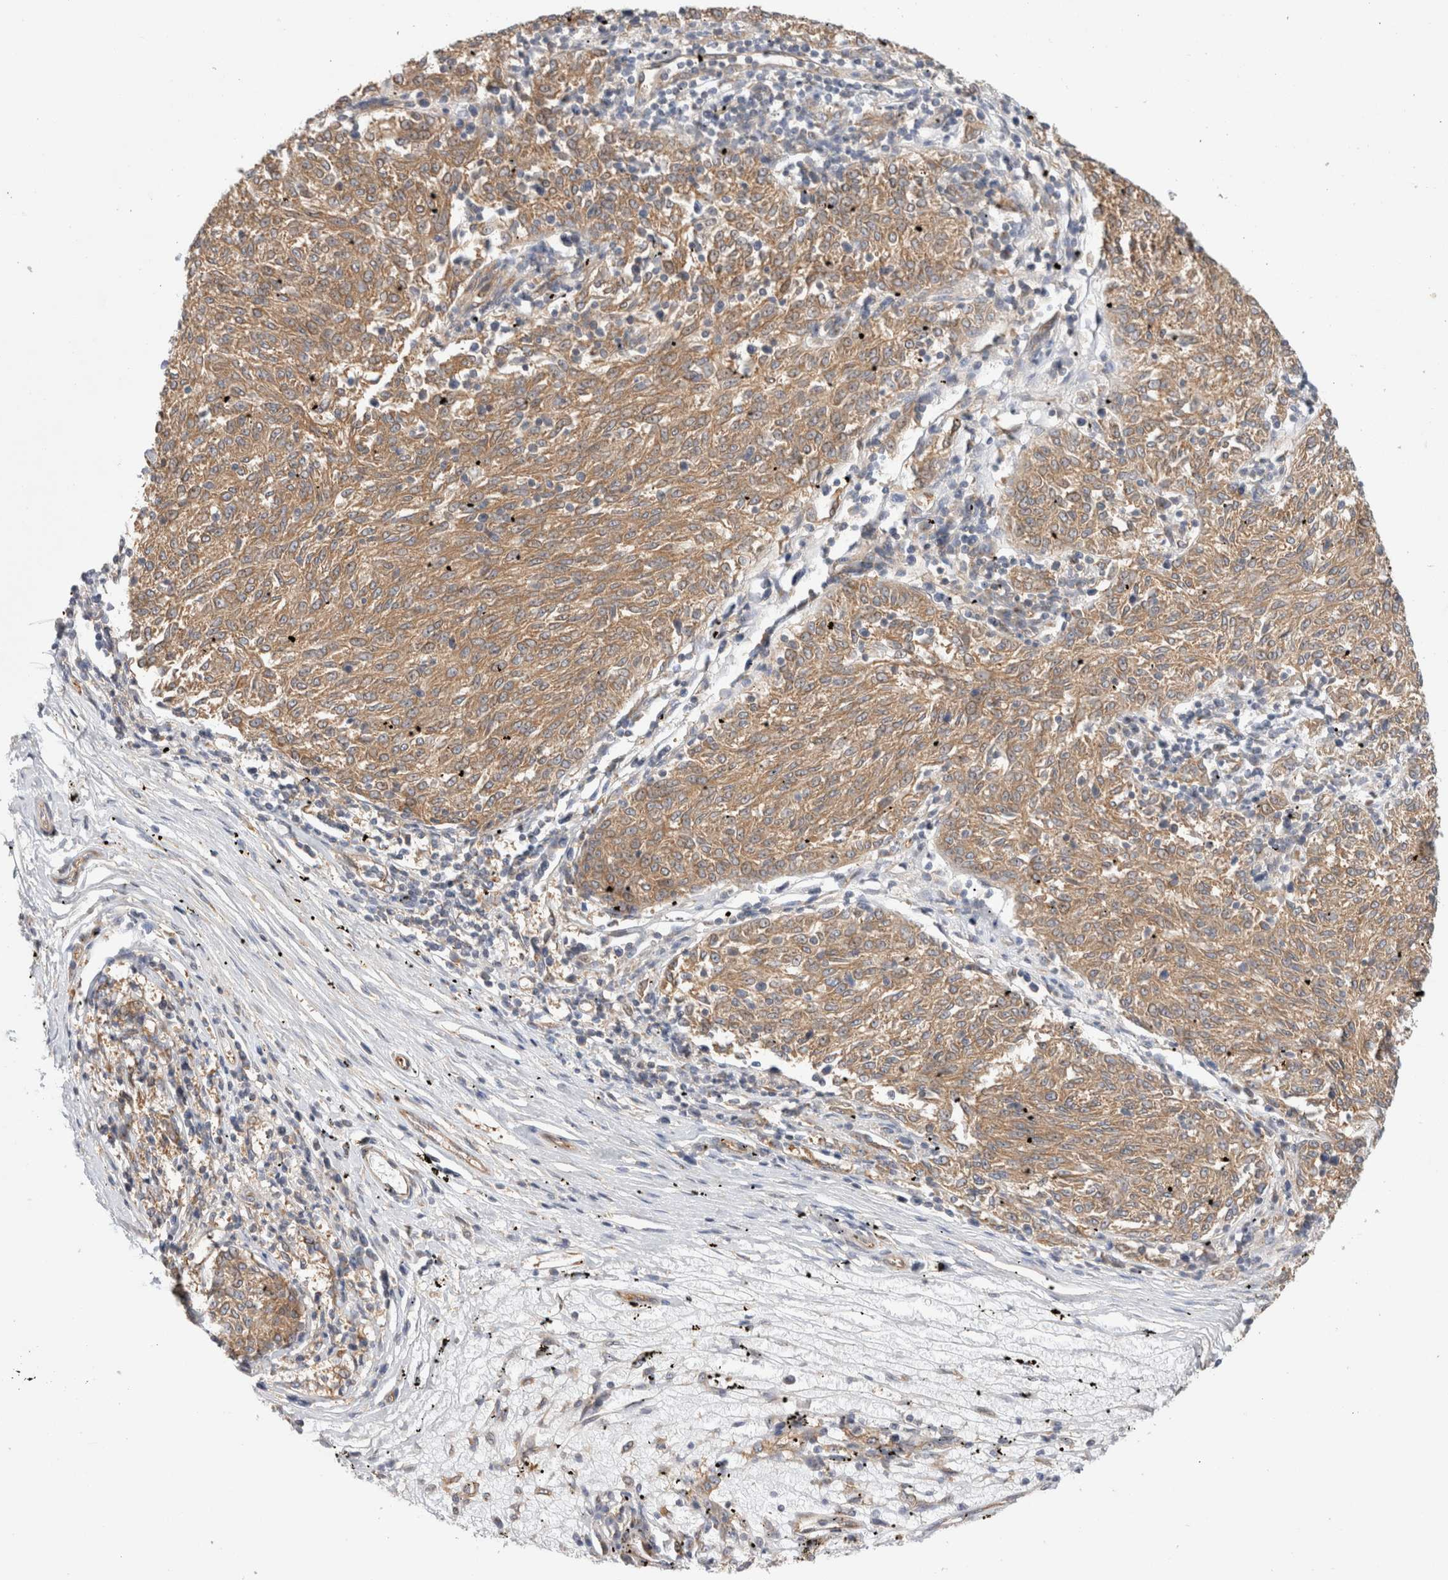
{"staining": {"intensity": "moderate", "quantity": ">75%", "location": "cytoplasmic/membranous"}, "tissue": "melanoma", "cell_type": "Tumor cells", "image_type": "cancer", "snomed": [{"axis": "morphology", "description": "Malignant melanoma, NOS"}, {"axis": "topography", "description": "Skin"}], "caption": "Brown immunohistochemical staining in malignant melanoma reveals moderate cytoplasmic/membranous staining in approximately >75% of tumor cells.", "gene": "GPR150", "patient": {"sex": "female", "age": 72}}